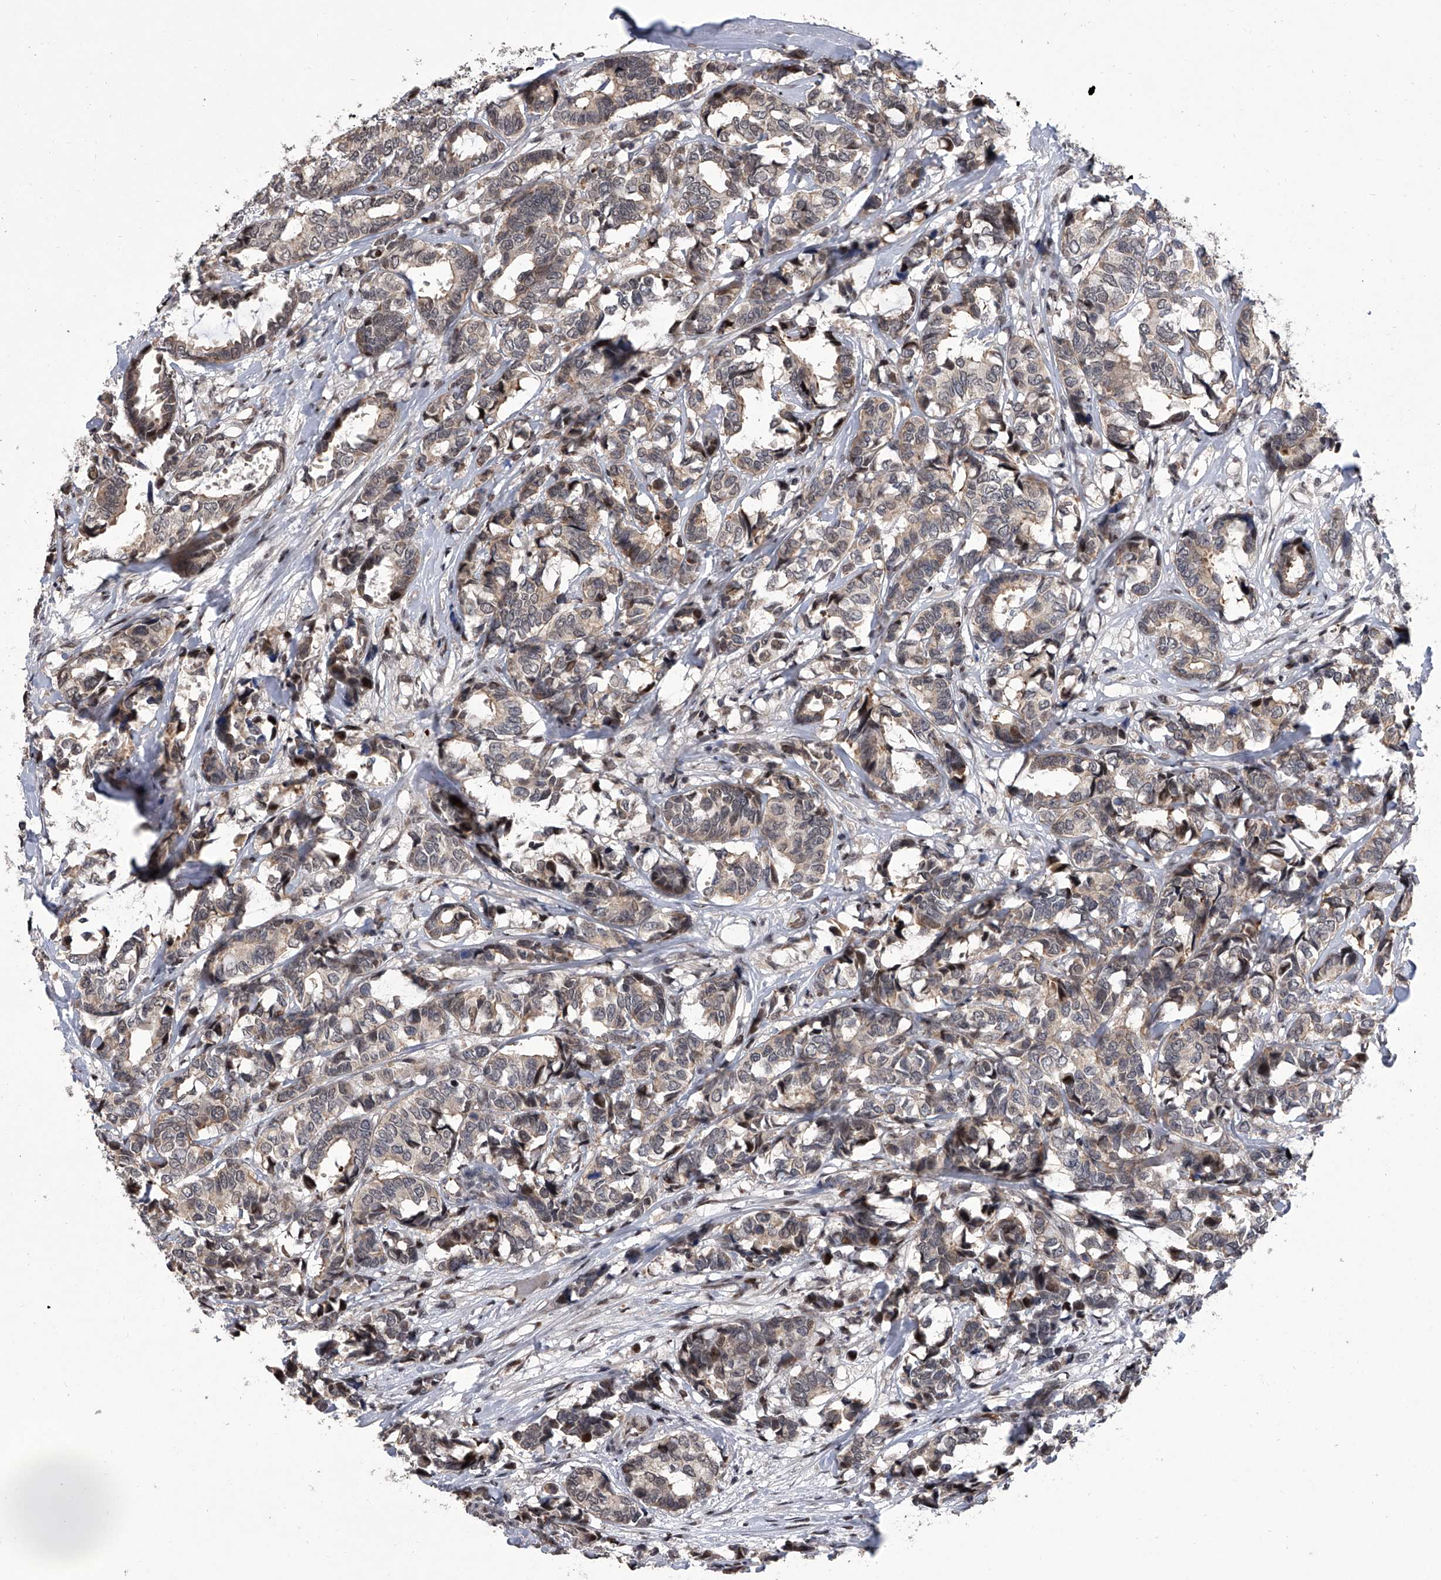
{"staining": {"intensity": "weak", "quantity": "25%-75%", "location": "cytoplasmic/membranous"}, "tissue": "breast cancer", "cell_type": "Tumor cells", "image_type": "cancer", "snomed": [{"axis": "morphology", "description": "Duct carcinoma"}, {"axis": "topography", "description": "Breast"}], "caption": "IHC histopathology image of human breast intraductal carcinoma stained for a protein (brown), which displays low levels of weak cytoplasmic/membranous staining in approximately 25%-75% of tumor cells.", "gene": "ZNF426", "patient": {"sex": "female", "age": 87}}